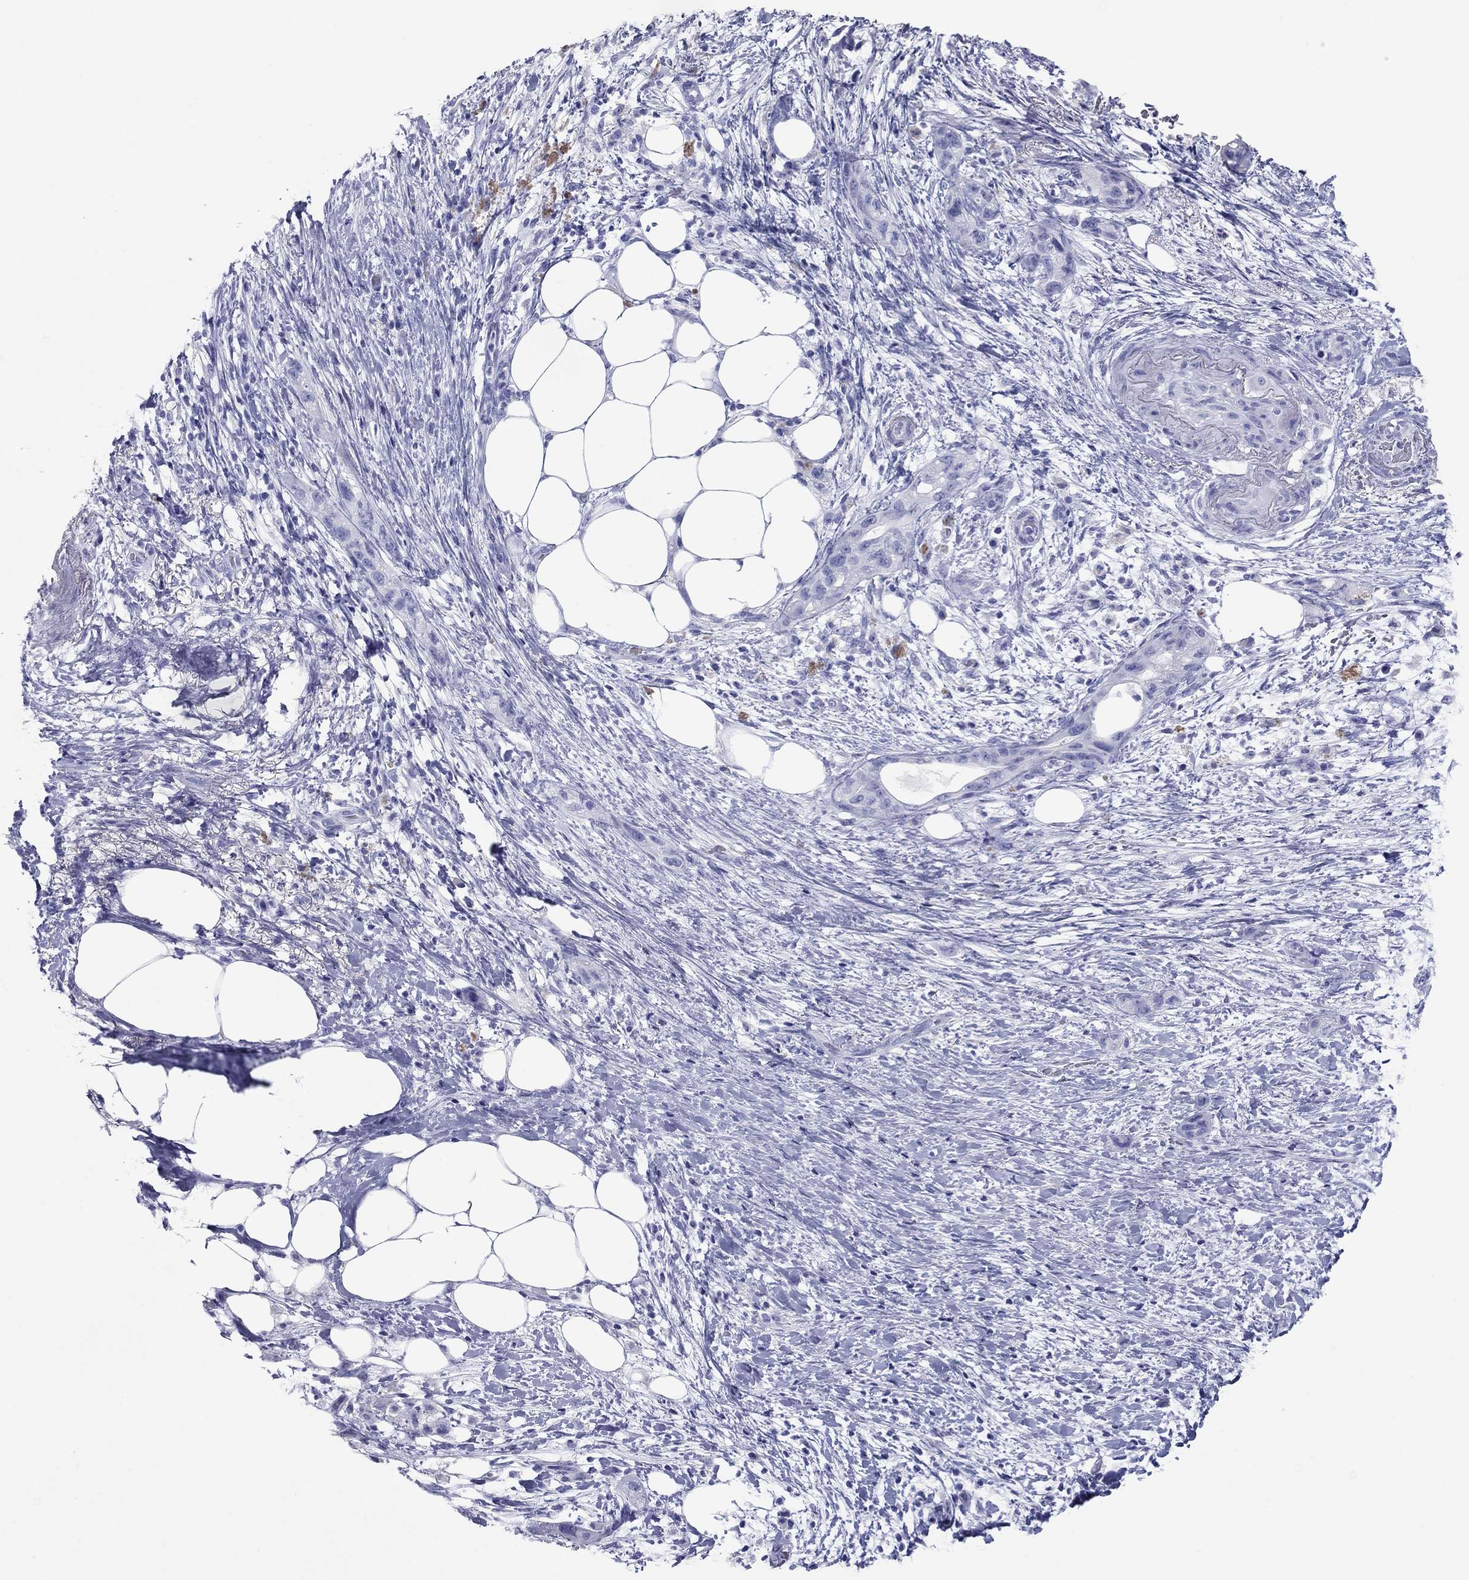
{"staining": {"intensity": "negative", "quantity": "none", "location": "none"}, "tissue": "pancreatic cancer", "cell_type": "Tumor cells", "image_type": "cancer", "snomed": [{"axis": "morphology", "description": "Adenocarcinoma, NOS"}, {"axis": "topography", "description": "Pancreas"}], "caption": "An image of adenocarcinoma (pancreatic) stained for a protein shows no brown staining in tumor cells.", "gene": "ATP4A", "patient": {"sex": "female", "age": 72}}